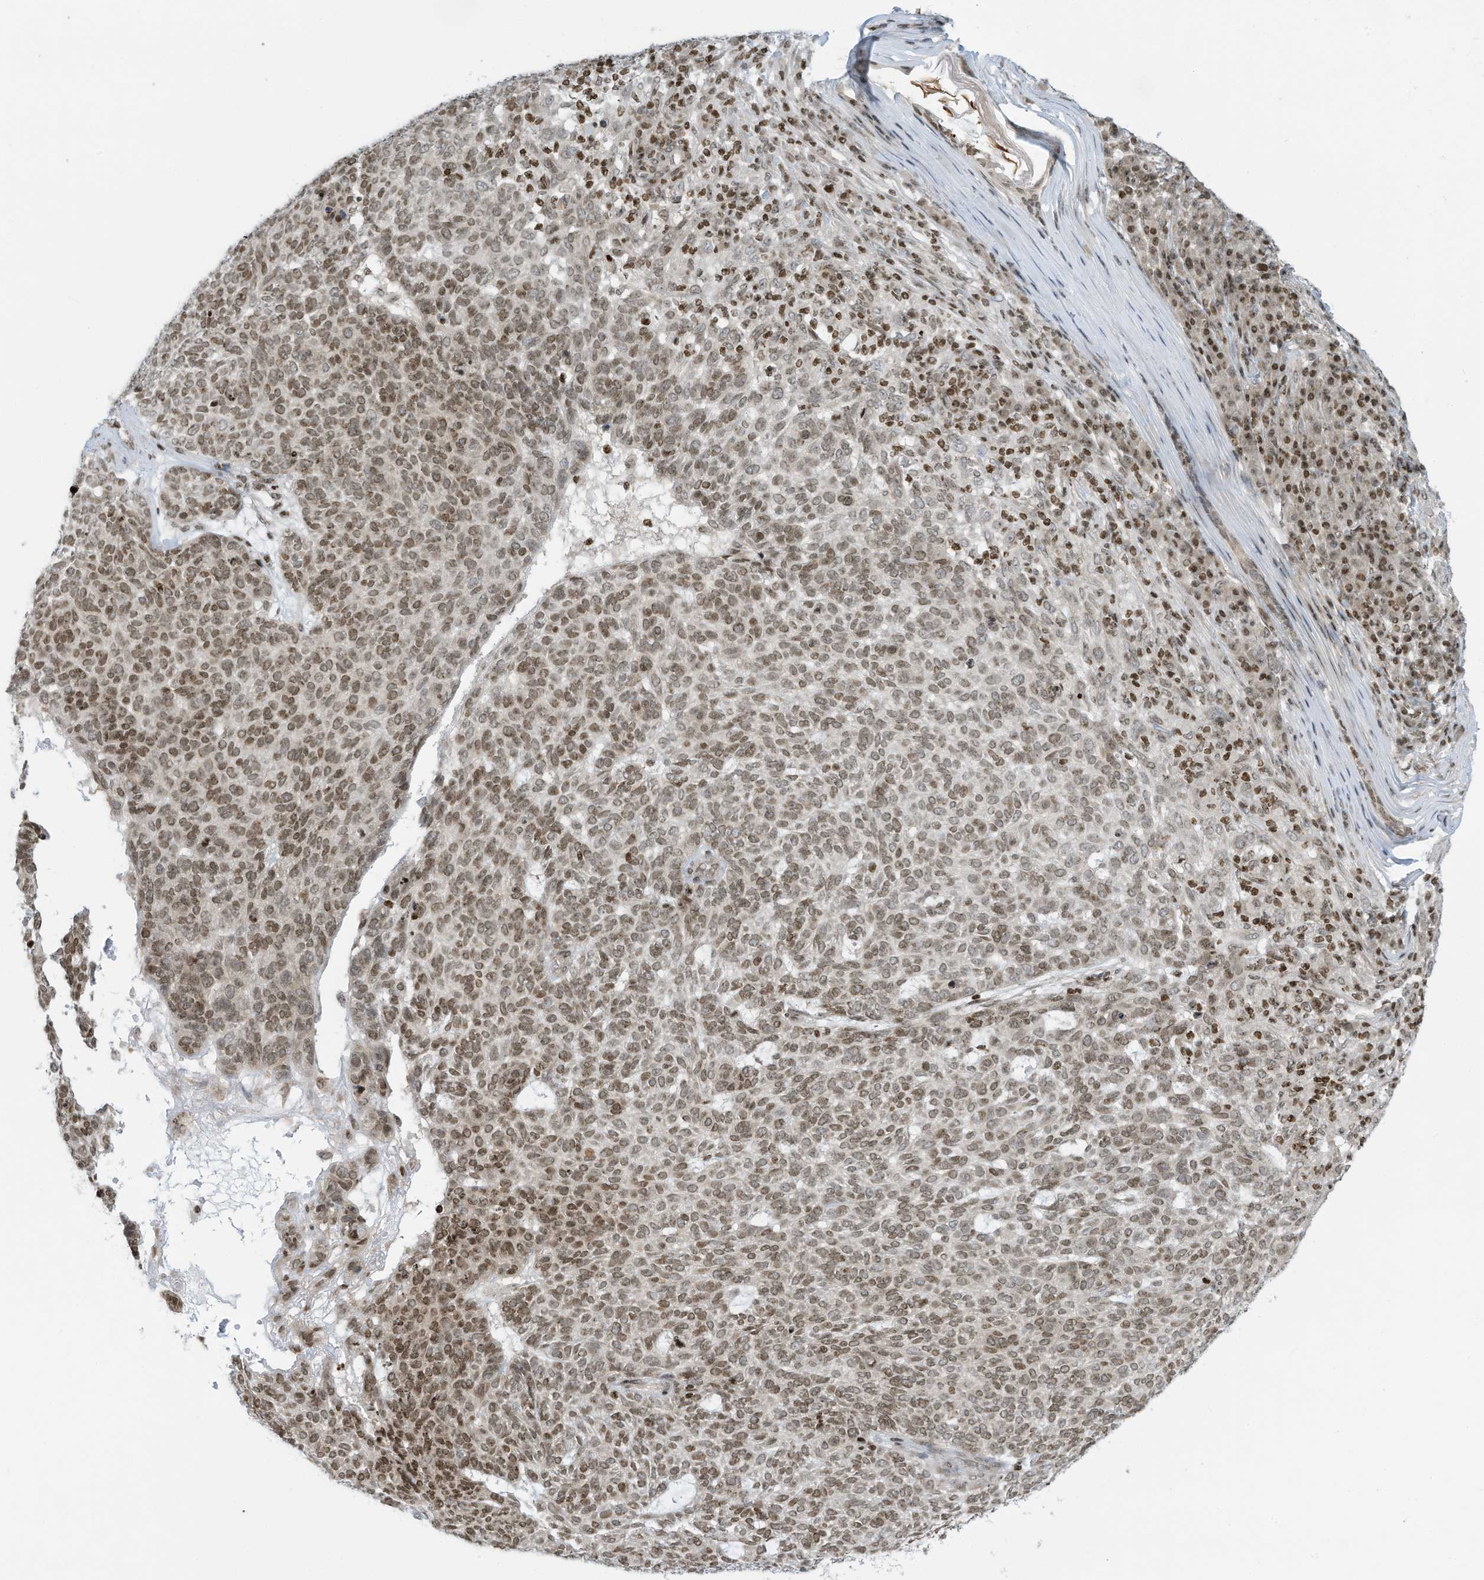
{"staining": {"intensity": "moderate", "quantity": ">75%", "location": "nuclear"}, "tissue": "skin cancer", "cell_type": "Tumor cells", "image_type": "cancer", "snomed": [{"axis": "morphology", "description": "Squamous cell carcinoma, NOS"}, {"axis": "topography", "description": "Skin"}], "caption": "Moderate nuclear expression is appreciated in about >75% of tumor cells in squamous cell carcinoma (skin).", "gene": "ADI1", "patient": {"sex": "female", "age": 90}}